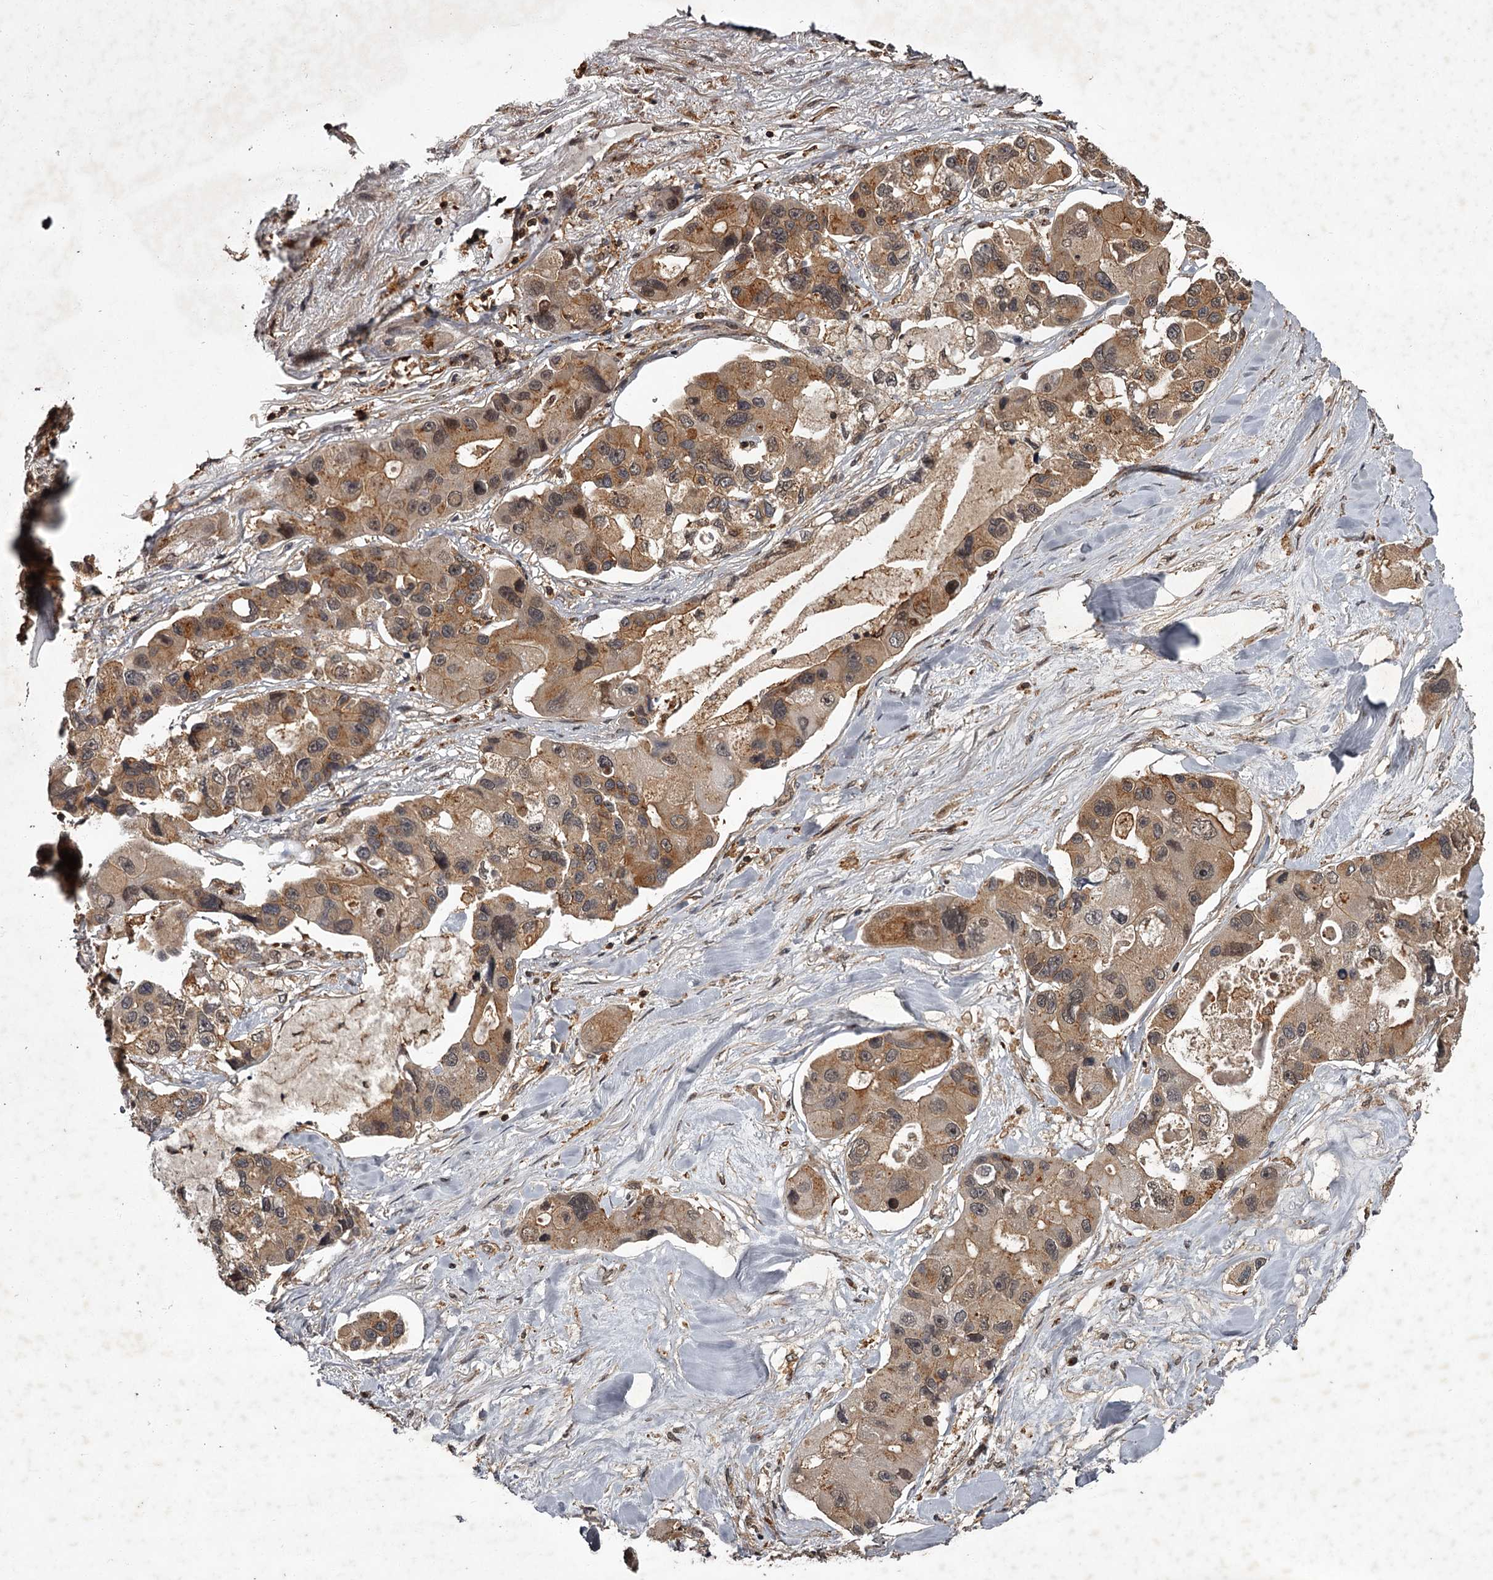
{"staining": {"intensity": "moderate", "quantity": ">75%", "location": "cytoplasmic/membranous"}, "tissue": "lung cancer", "cell_type": "Tumor cells", "image_type": "cancer", "snomed": [{"axis": "morphology", "description": "Adenocarcinoma, NOS"}, {"axis": "topography", "description": "Lung"}], "caption": "A brown stain labels moderate cytoplasmic/membranous staining of a protein in lung adenocarcinoma tumor cells.", "gene": "TBC1D23", "patient": {"sex": "female", "age": 54}}